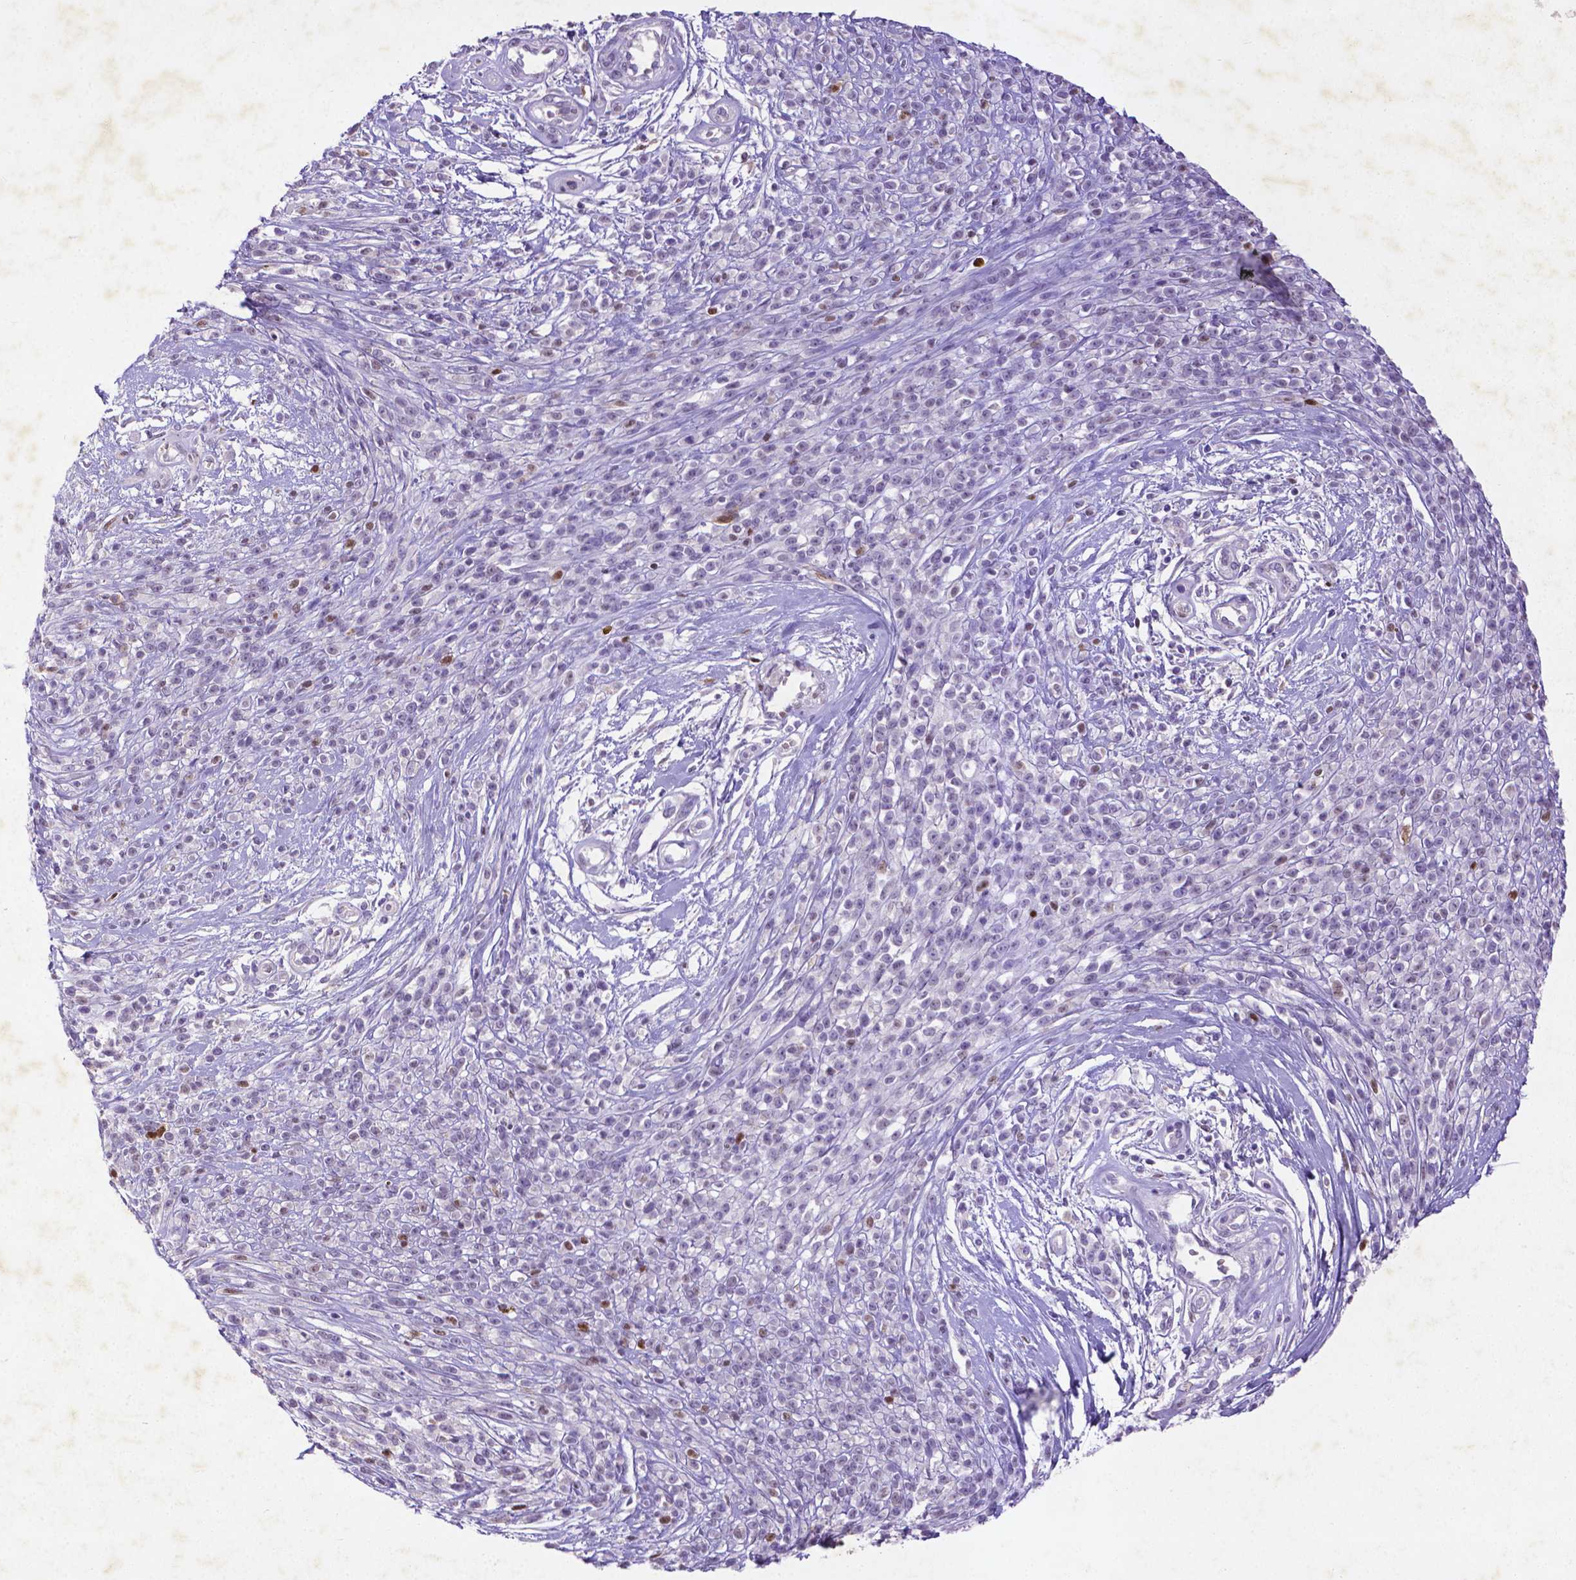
{"staining": {"intensity": "moderate", "quantity": "<25%", "location": "nuclear"}, "tissue": "melanoma", "cell_type": "Tumor cells", "image_type": "cancer", "snomed": [{"axis": "morphology", "description": "Malignant melanoma, NOS"}, {"axis": "topography", "description": "Skin"}, {"axis": "topography", "description": "Skin of trunk"}], "caption": "This is an image of immunohistochemistry (IHC) staining of malignant melanoma, which shows moderate positivity in the nuclear of tumor cells.", "gene": "CDKN1A", "patient": {"sex": "male", "age": 74}}